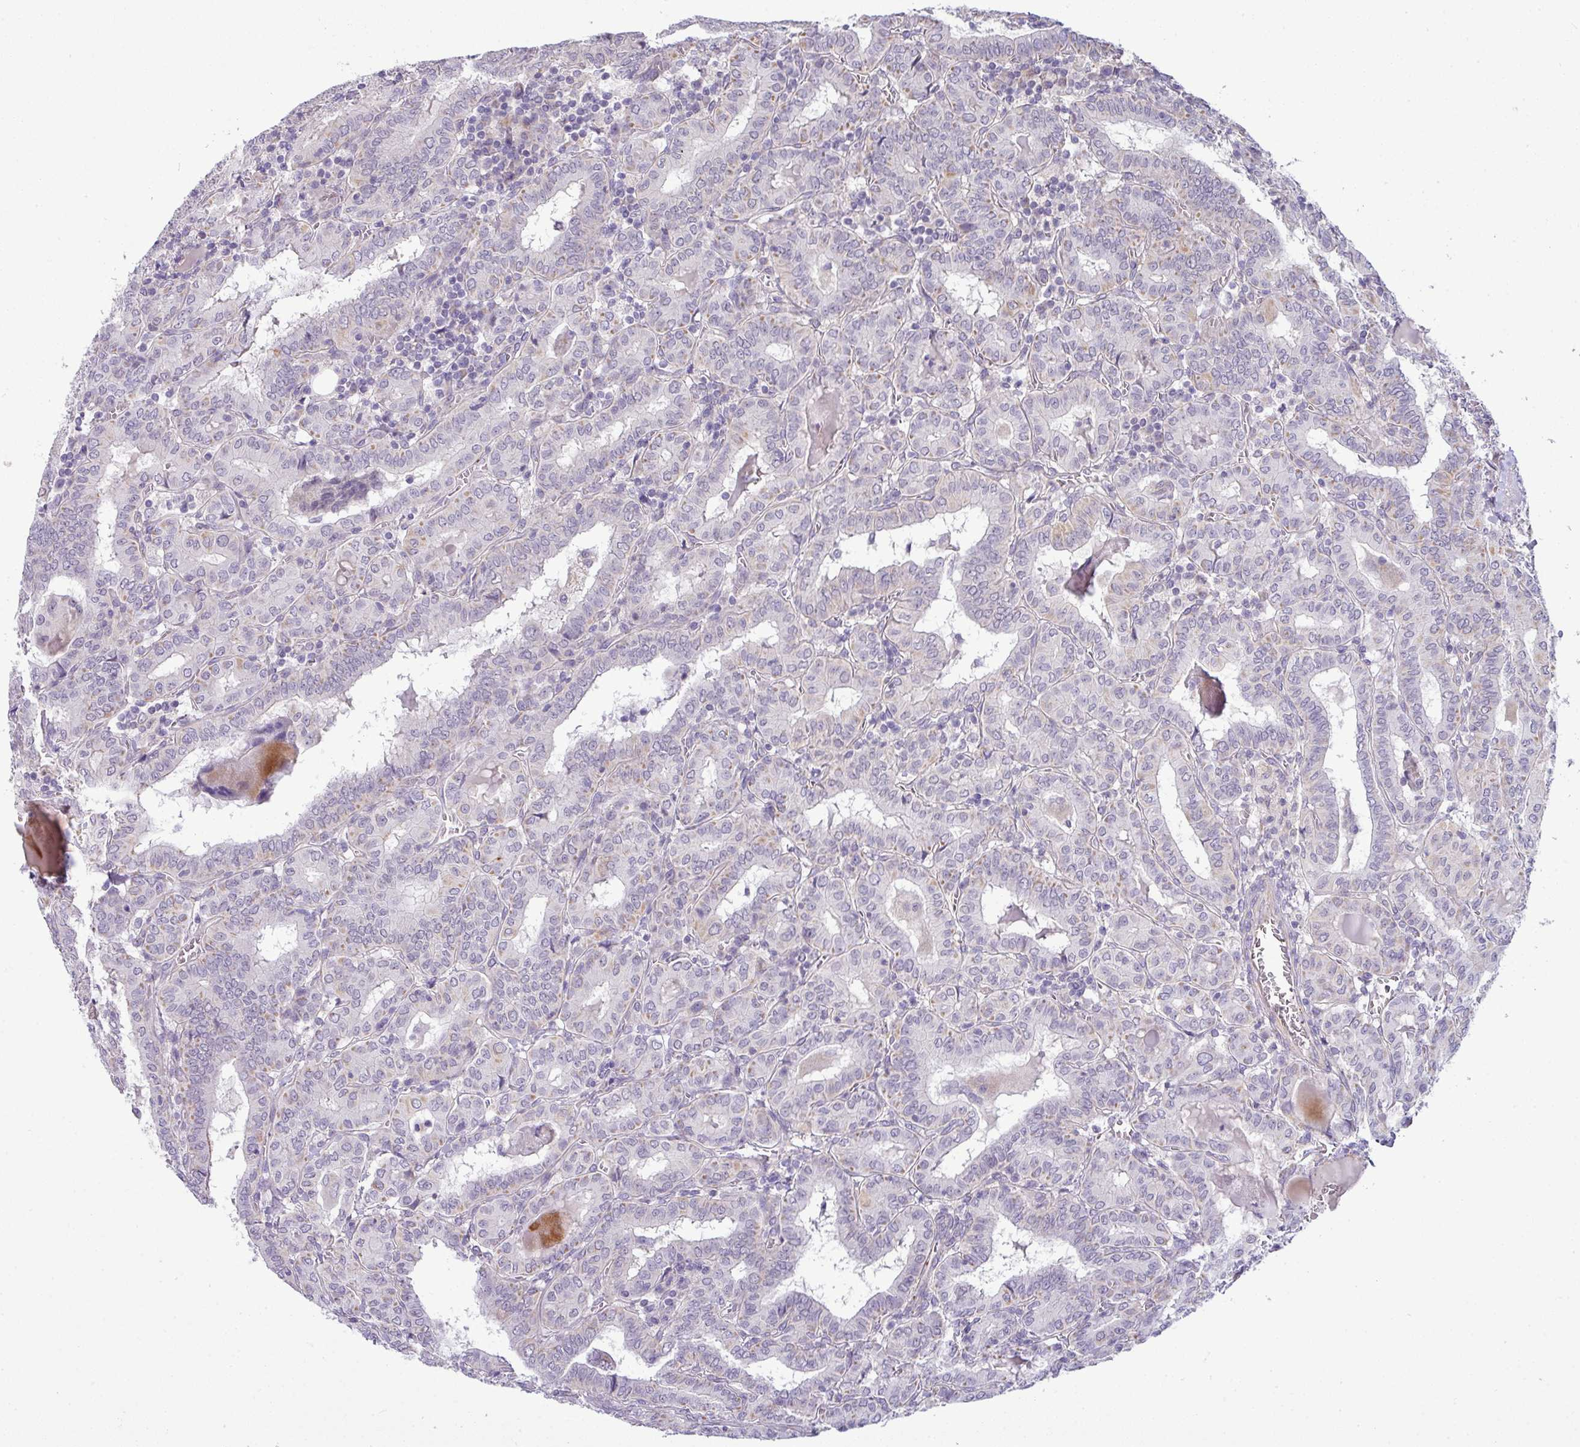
{"staining": {"intensity": "negative", "quantity": "none", "location": "none"}, "tissue": "thyroid cancer", "cell_type": "Tumor cells", "image_type": "cancer", "snomed": [{"axis": "morphology", "description": "Papillary adenocarcinoma, NOS"}, {"axis": "topography", "description": "Thyroid gland"}], "caption": "Tumor cells are negative for protein expression in human papillary adenocarcinoma (thyroid).", "gene": "HBEGF", "patient": {"sex": "female", "age": 72}}